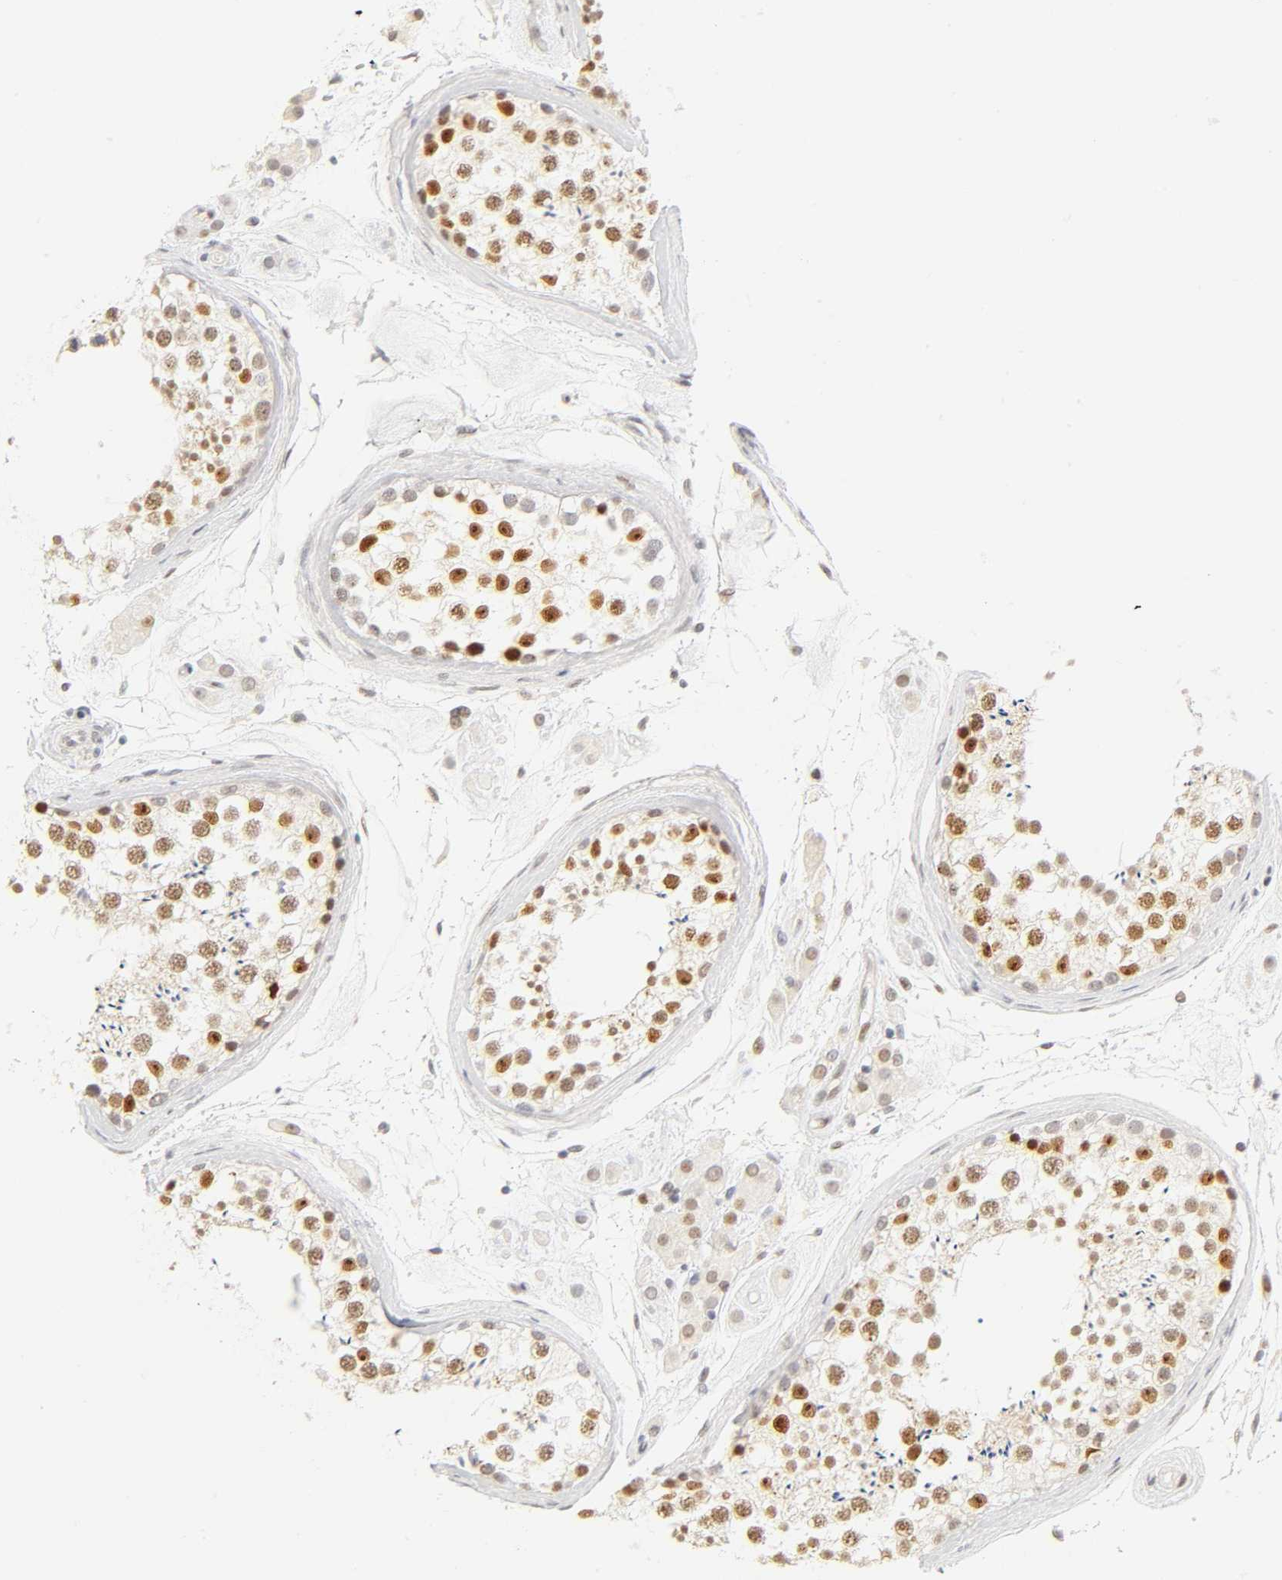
{"staining": {"intensity": "moderate", "quantity": ">75%", "location": "nuclear"}, "tissue": "testis", "cell_type": "Cells in seminiferous ducts", "image_type": "normal", "snomed": [{"axis": "morphology", "description": "Normal tissue, NOS"}, {"axis": "topography", "description": "Testis"}], "caption": "The histopathology image displays a brown stain indicating the presence of a protein in the nuclear of cells in seminiferous ducts in testis. The staining is performed using DAB (3,3'-diaminobenzidine) brown chromogen to label protein expression. The nuclei are counter-stained blue using hematoxylin.", "gene": "MNAT1", "patient": {"sex": "male", "age": 46}}